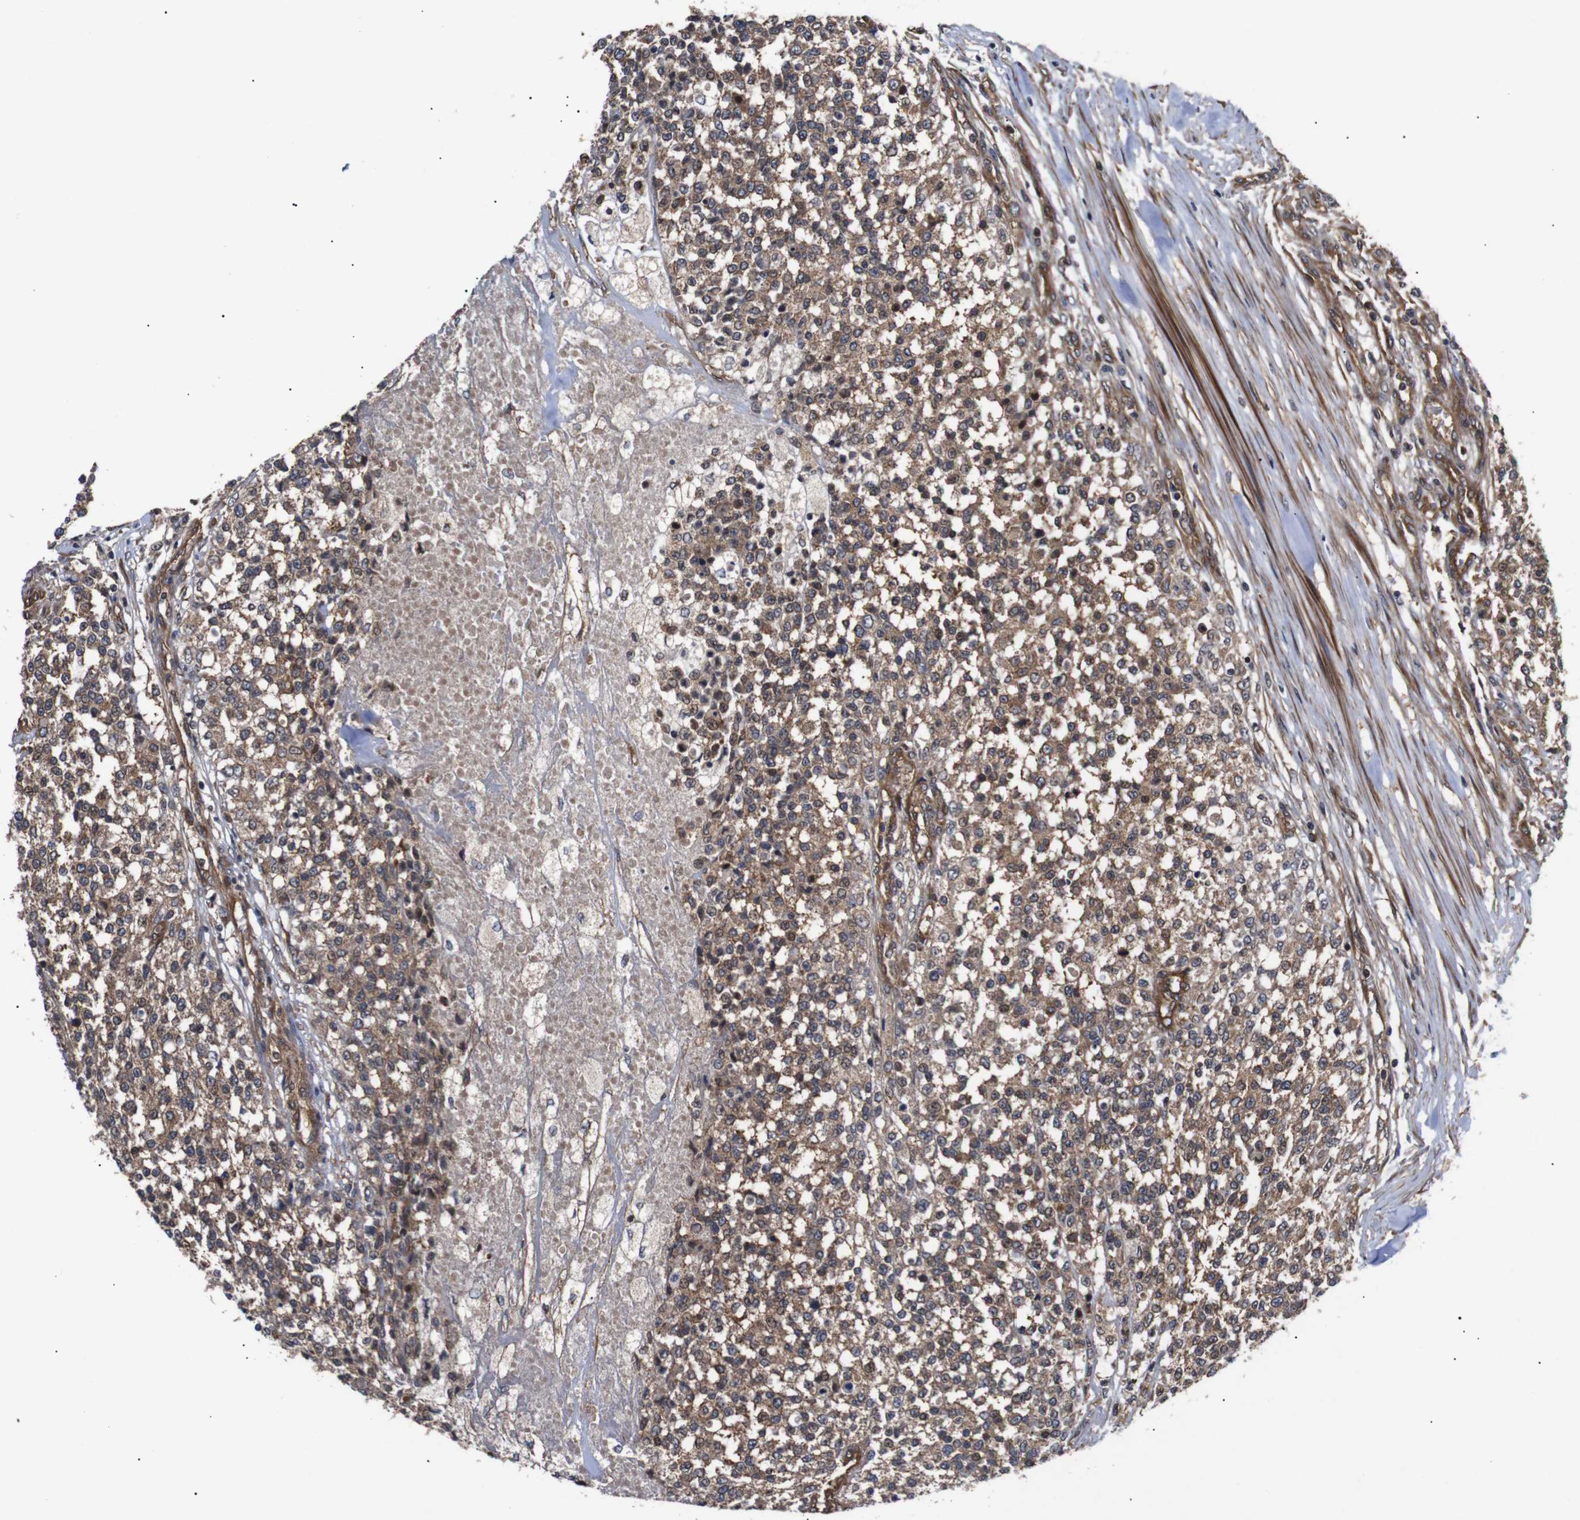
{"staining": {"intensity": "moderate", "quantity": ">75%", "location": "cytoplasmic/membranous"}, "tissue": "testis cancer", "cell_type": "Tumor cells", "image_type": "cancer", "snomed": [{"axis": "morphology", "description": "Seminoma, NOS"}, {"axis": "topography", "description": "Testis"}], "caption": "This is a micrograph of IHC staining of seminoma (testis), which shows moderate positivity in the cytoplasmic/membranous of tumor cells.", "gene": "PAWR", "patient": {"sex": "male", "age": 59}}